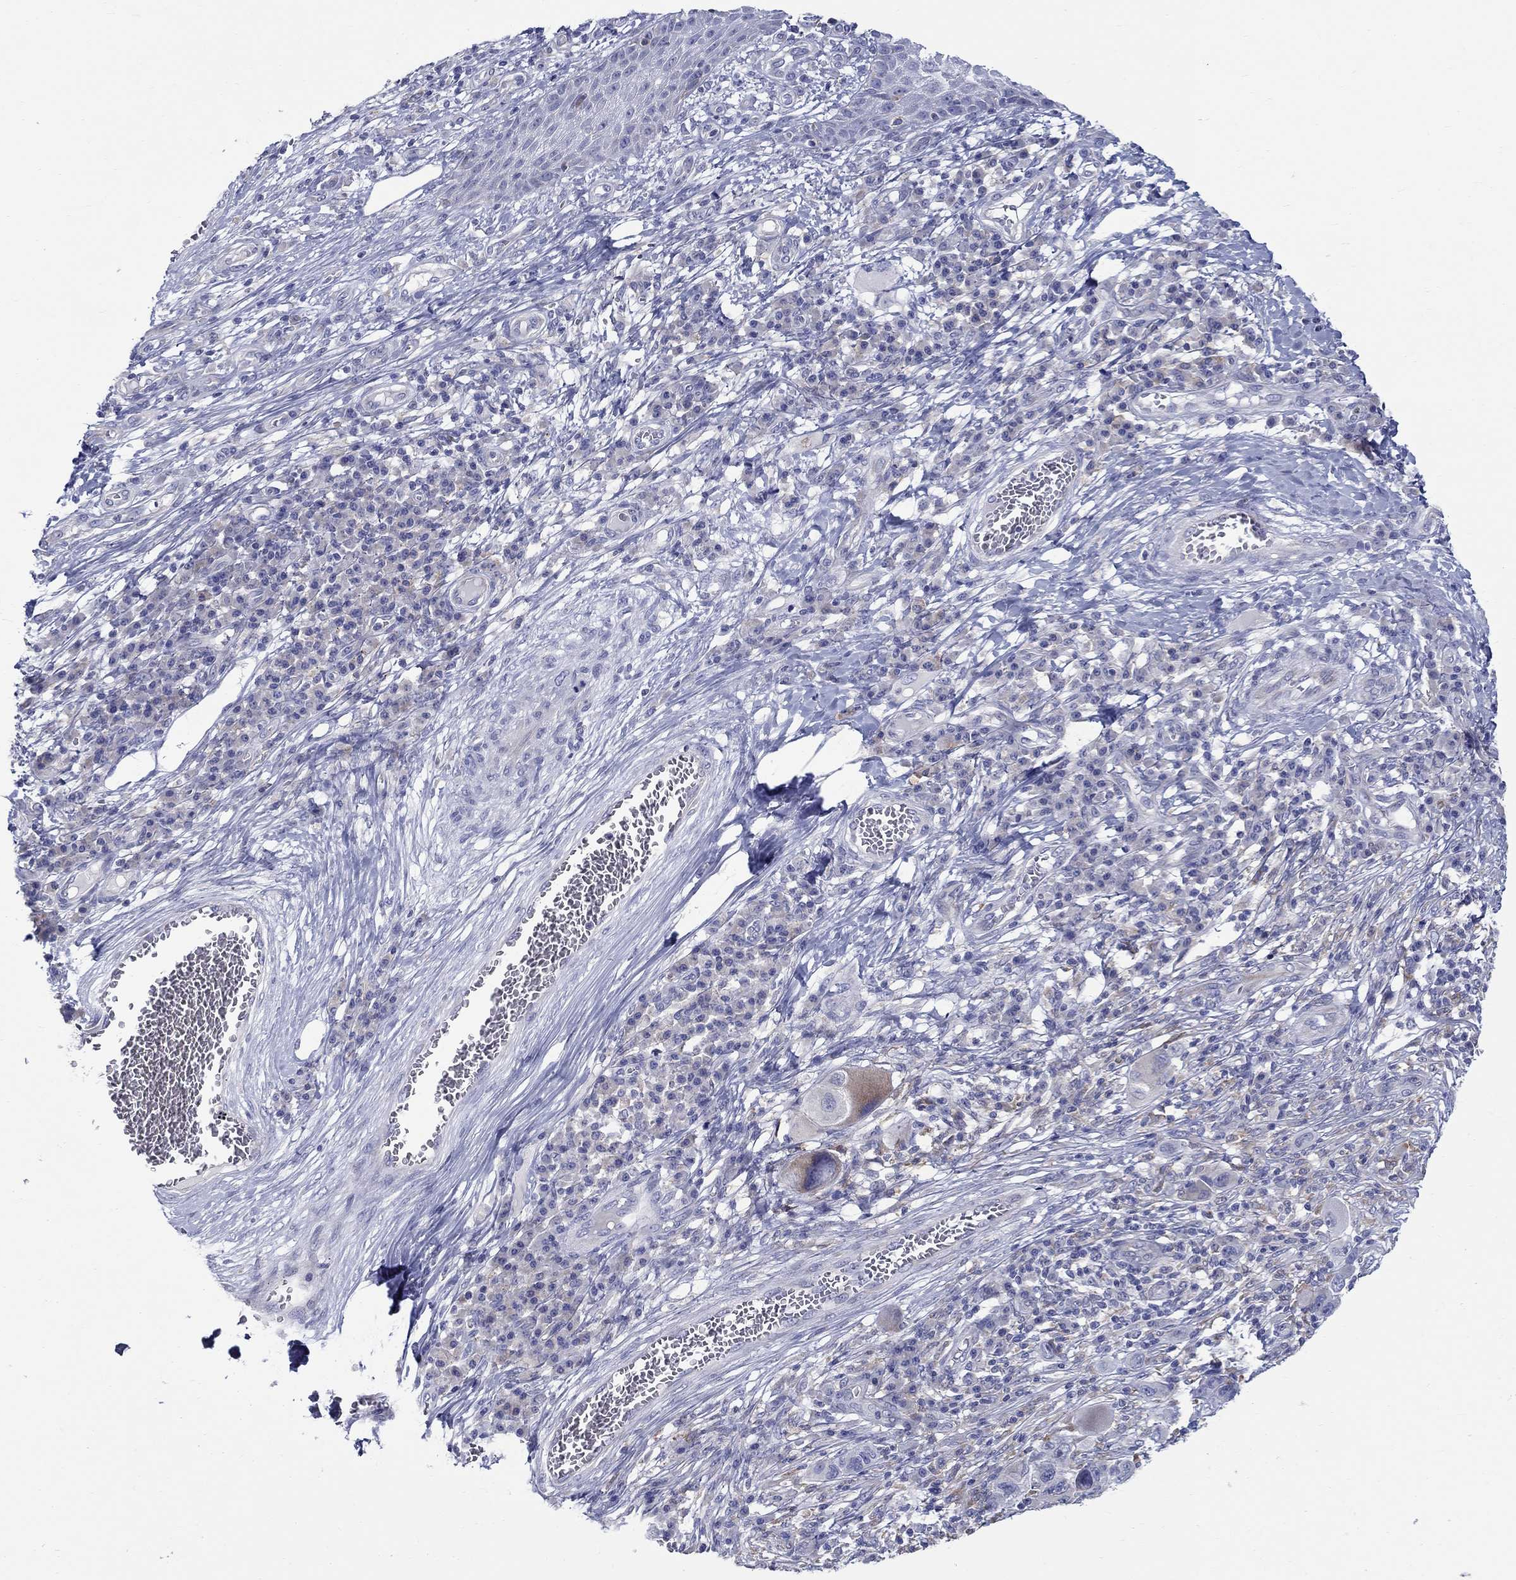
{"staining": {"intensity": "negative", "quantity": "none", "location": "none"}, "tissue": "melanoma", "cell_type": "Tumor cells", "image_type": "cancer", "snomed": [{"axis": "morphology", "description": "Malignant melanoma, NOS"}, {"axis": "topography", "description": "Skin"}], "caption": "Tumor cells show no significant protein positivity in malignant melanoma.", "gene": "QRFPR", "patient": {"sex": "male", "age": 53}}